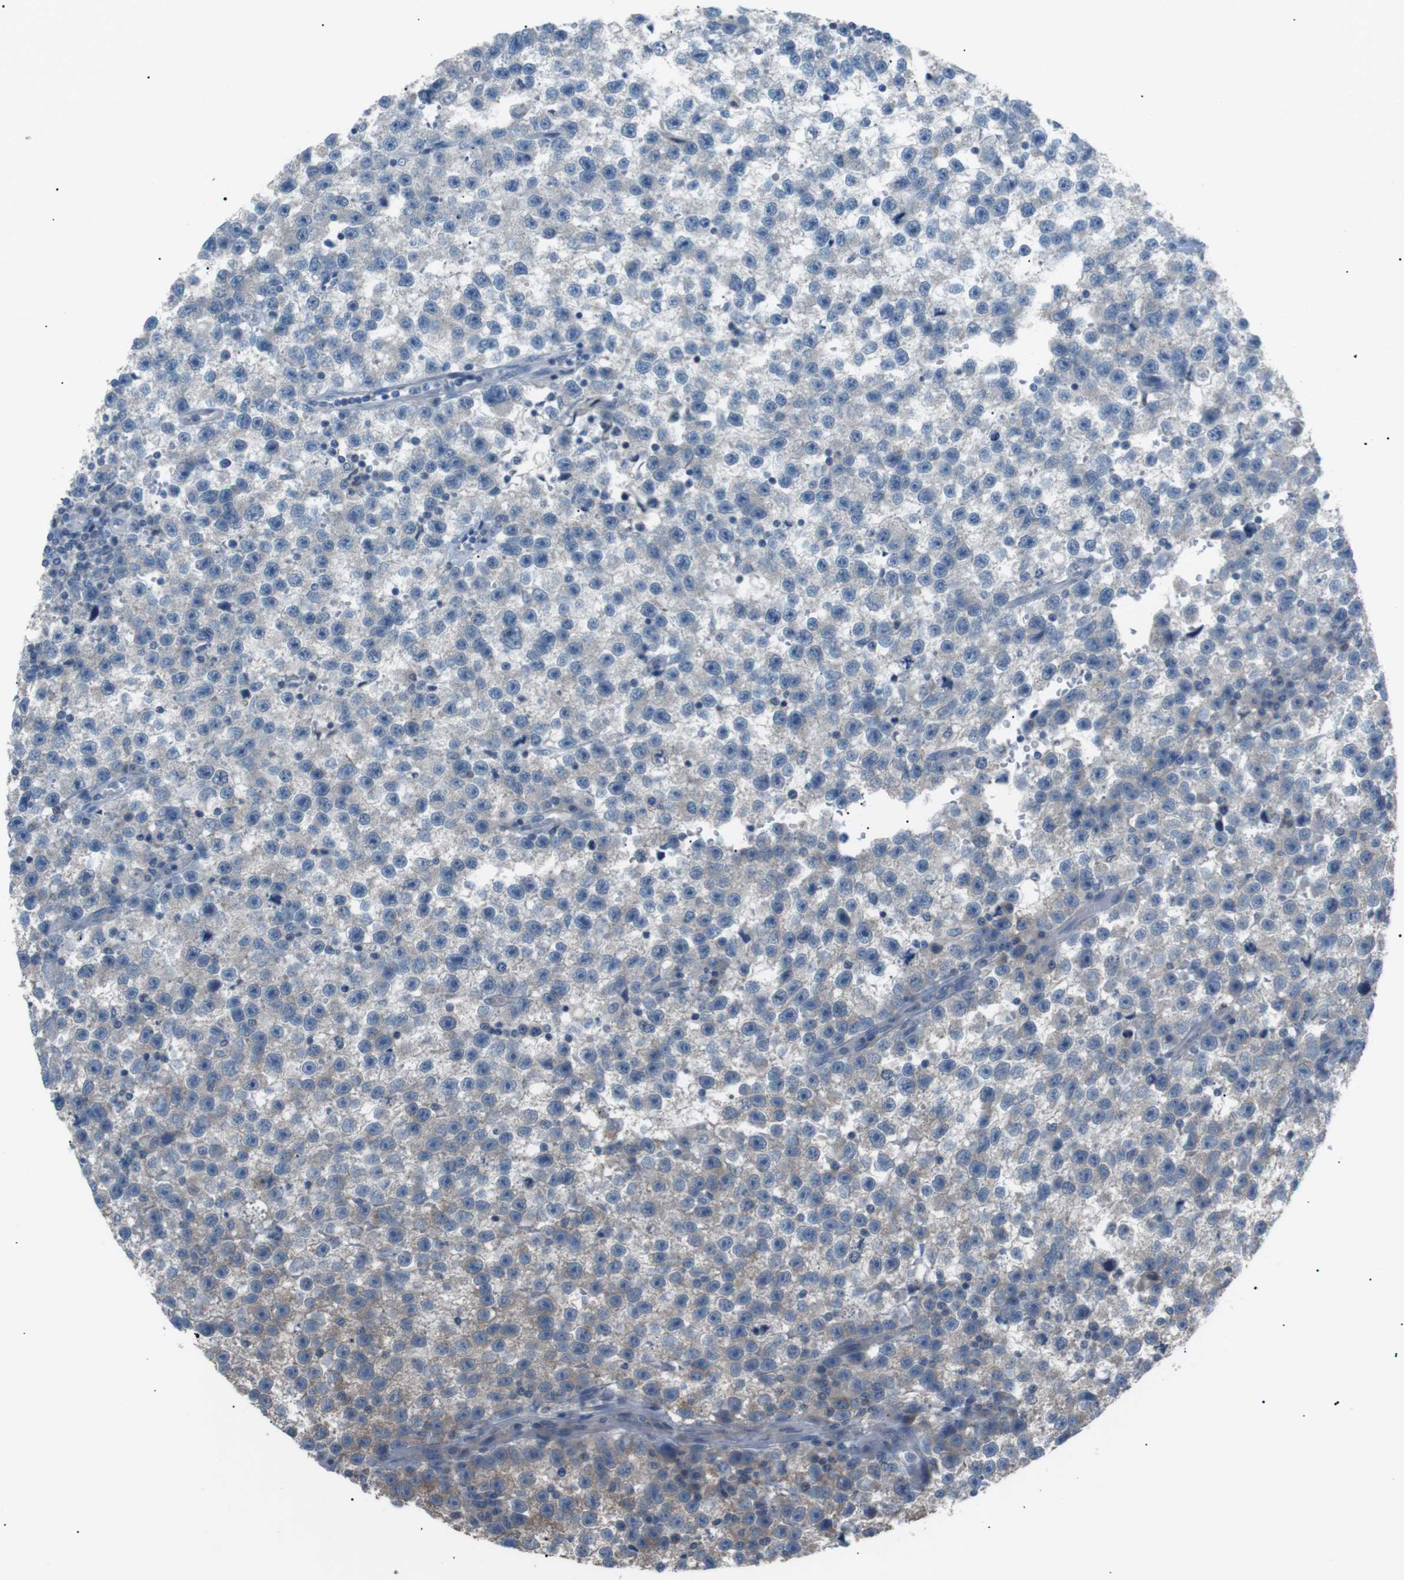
{"staining": {"intensity": "moderate", "quantity": "<25%", "location": "cytoplasmic/membranous"}, "tissue": "testis cancer", "cell_type": "Tumor cells", "image_type": "cancer", "snomed": [{"axis": "morphology", "description": "Seminoma, NOS"}, {"axis": "topography", "description": "Testis"}], "caption": "This is an image of IHC staining of seminoma (testis), which shows moderate positivity in the cytoplasmic/membranous of tumor cells.", "gene": "CDH26", "patient": {"sex": "male", "age": 33}}